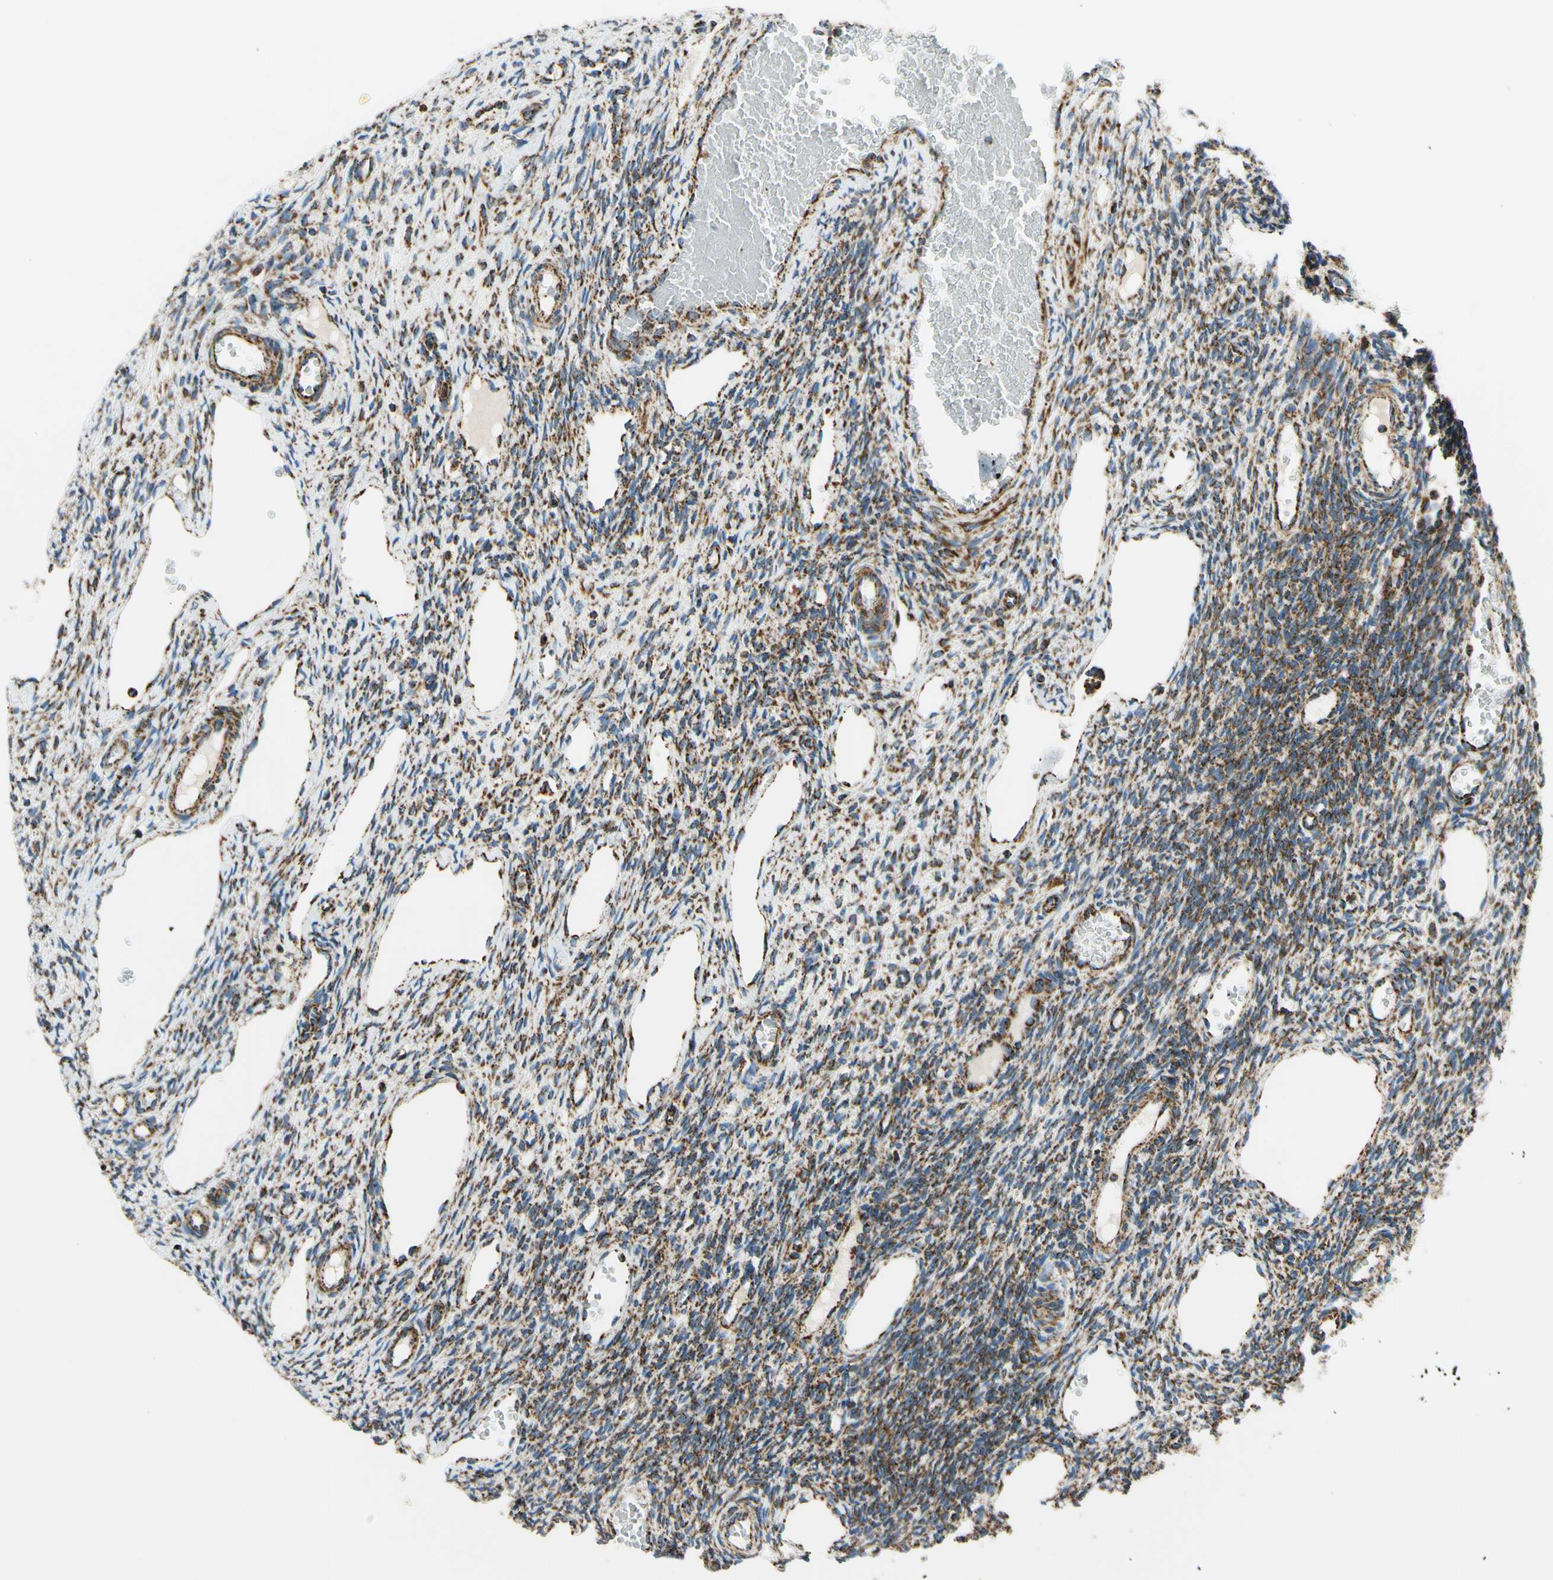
{"staining": {"intensity": "strong", "quantity": "25%-75%", "location": "cytoplasmic/membranous"}, "tissue": "ovary", "cell_type": "Ovarian stroma cells", "image_type": "normal", "snomed": [{"axis": "morphology", "description": "Normal tissue, NOS"}, {"axis": "topography", "description": "Ovary"}], "caption": "Protein expression analysis of unremarkable ovary demonstrates strong cytoplasmic/membranous expression in about 25%-75% of ovarian stroma cells. The staining was performed using DAB to visualize the protein expression in brown, while the nuclei were stained in blue with hematoxylin (Magnification: 20x).", "gene": "MAVS", "patient": {"sex": "female", "age": 33}}